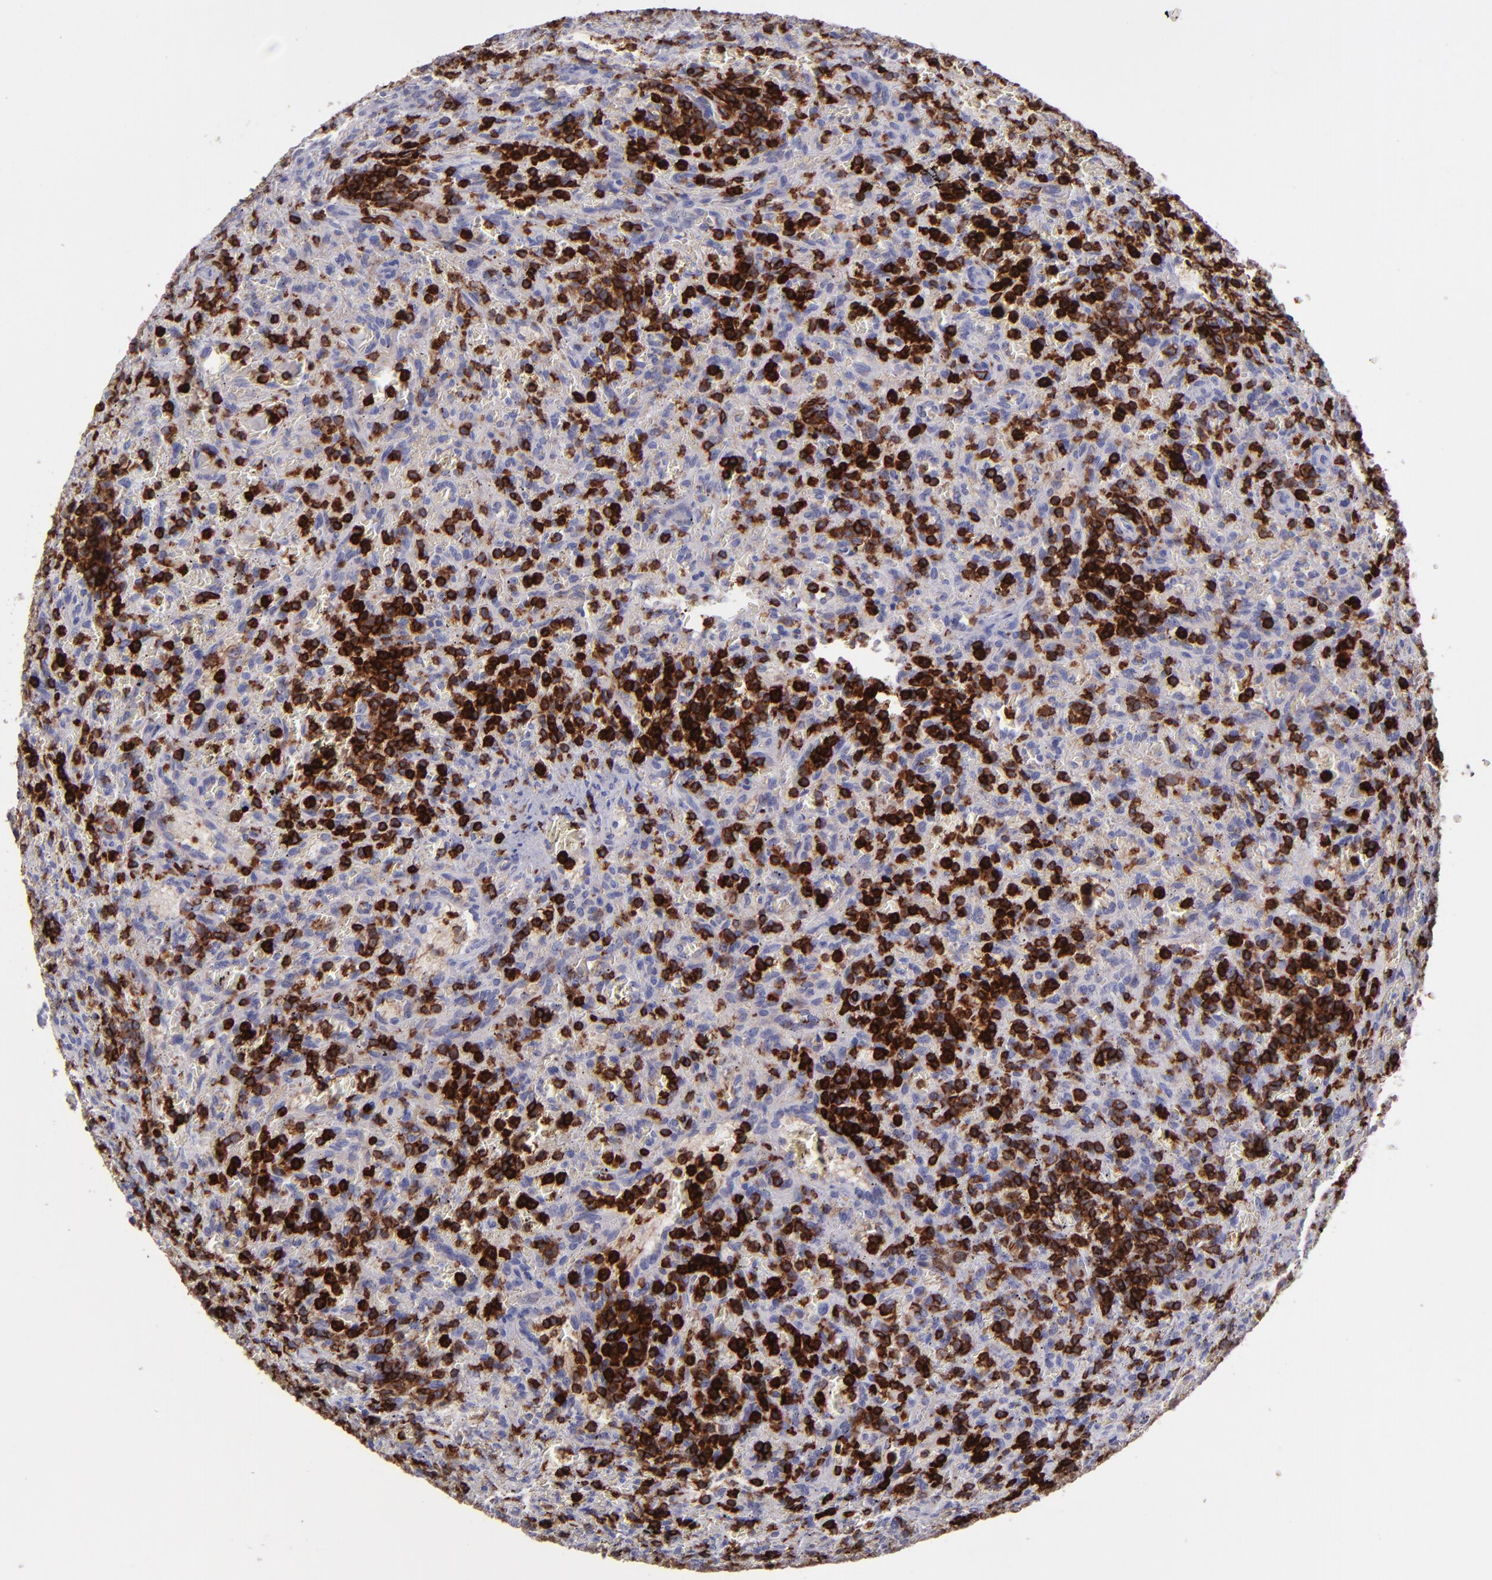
{"staining": {"intensity": "strong", "quantity": ">75%", "location": "cytoplasmic/membranous"}, "tissue": "lymphoma", "cell_type": "Tumor cells", "image_type": "cancer", "snomed": [{"axis": "morphology", "description": "Malignant lymphoma, non-Hodgkin's type, Low grade"}, {"axis": "topography", "description": "Spleen"}], "caption": "A histopathology image showing strong cytoplasmic/membranous staining in about >75% of tumor cells in low-grade malignant lymphoma, non-Hodgkin's type, as visualized by brown immunohistochemical staining.", "gene": "ICAM3", "patient": {"sex": "female", "age": 64}}